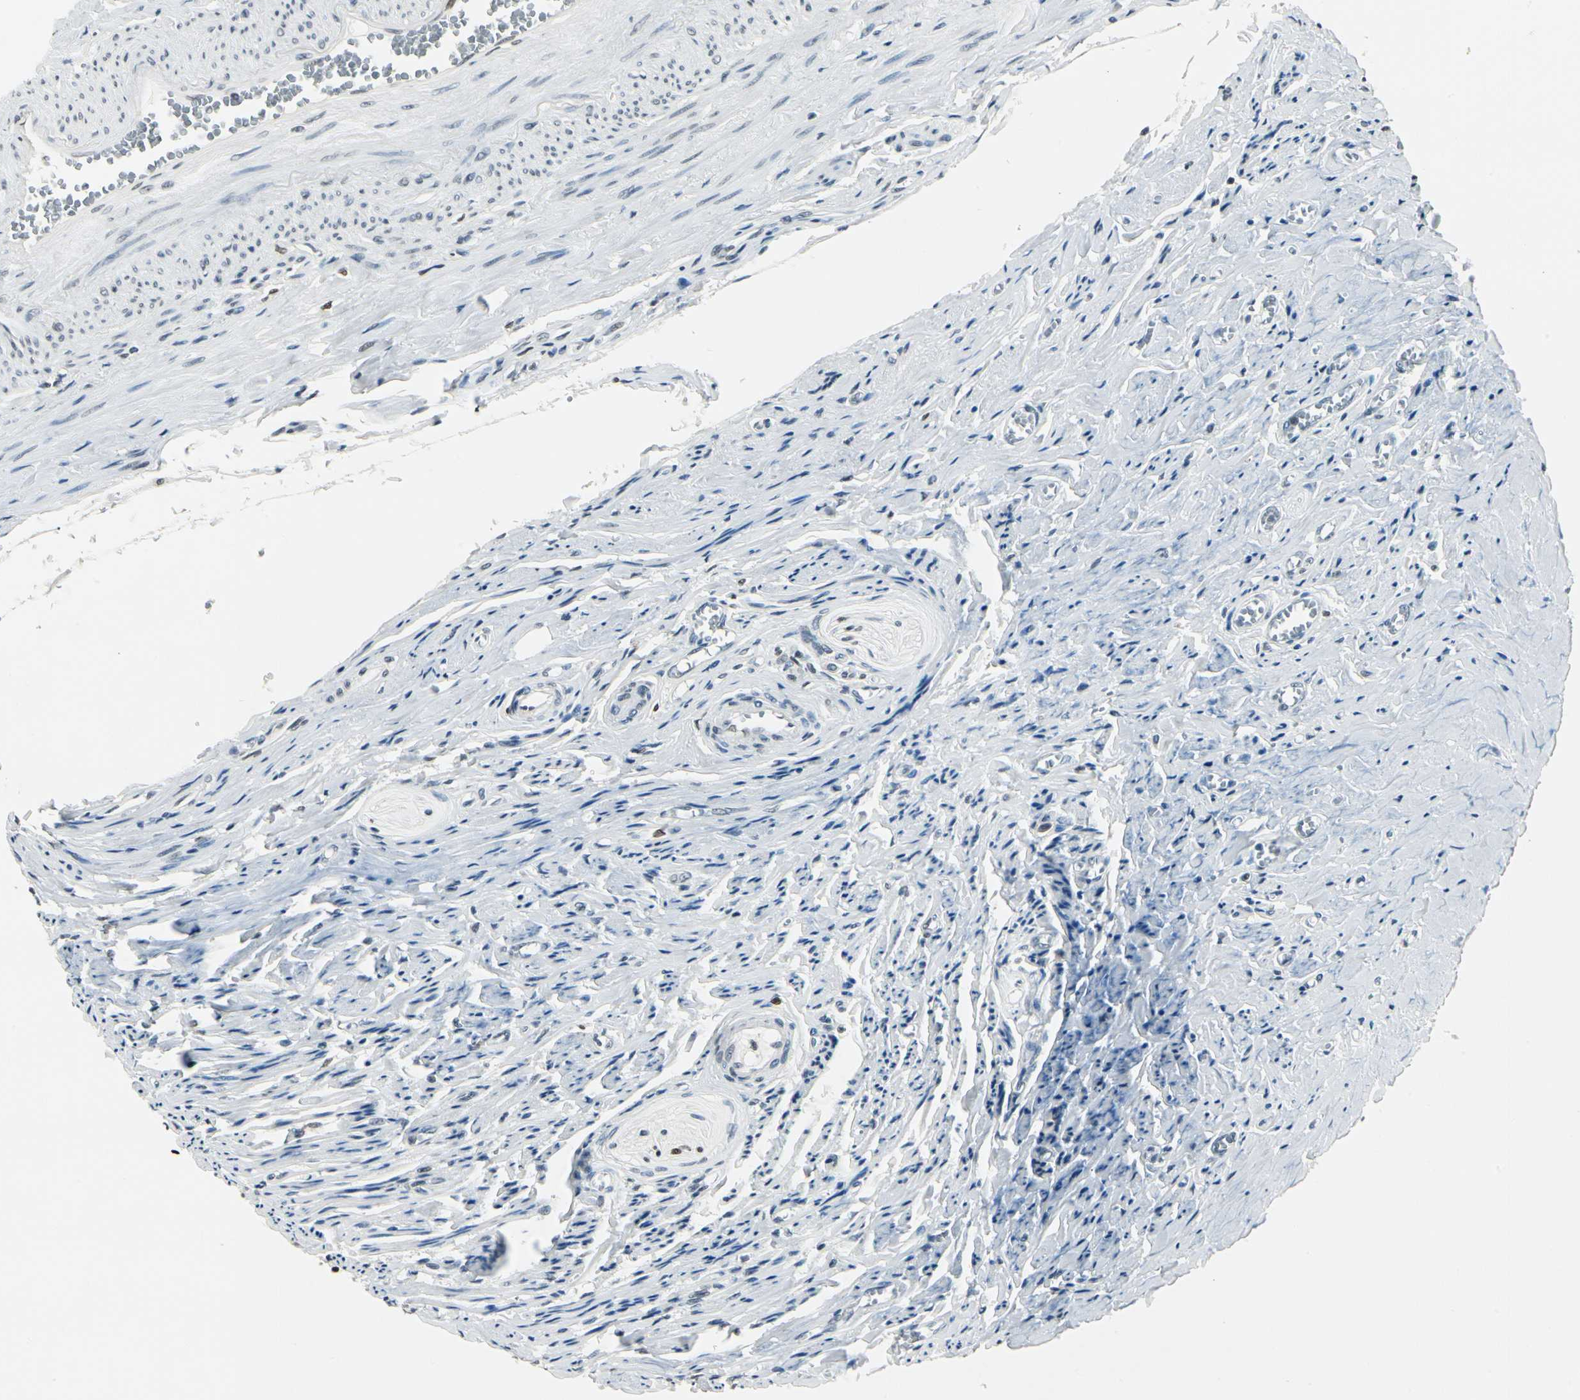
{"staining": {"intensity": "weak", "quantity": "25%-75%", "location": "cytoplasmic/membranous,nuclear"}, "tissue": "ovary", "cell_type": "Follicle cells", "image_type": "normal", "snomed": [{"axis": "morphology", "description": "Normal tissue, NOS"}, {"axis": "topography", "description": "Ovary"}], "caption": "Follicle cells exhibit weak cytoplasmic/membranous,nuclear expression in about 25%-75% of cells in unremarkable ovary. The protein is stained brown, and the nuclei are stained in blue (DAB IHC with brightfield microscopy, high magnification).", "gene": "FANCG", "patient": {"sex": "female", "age": 53}}